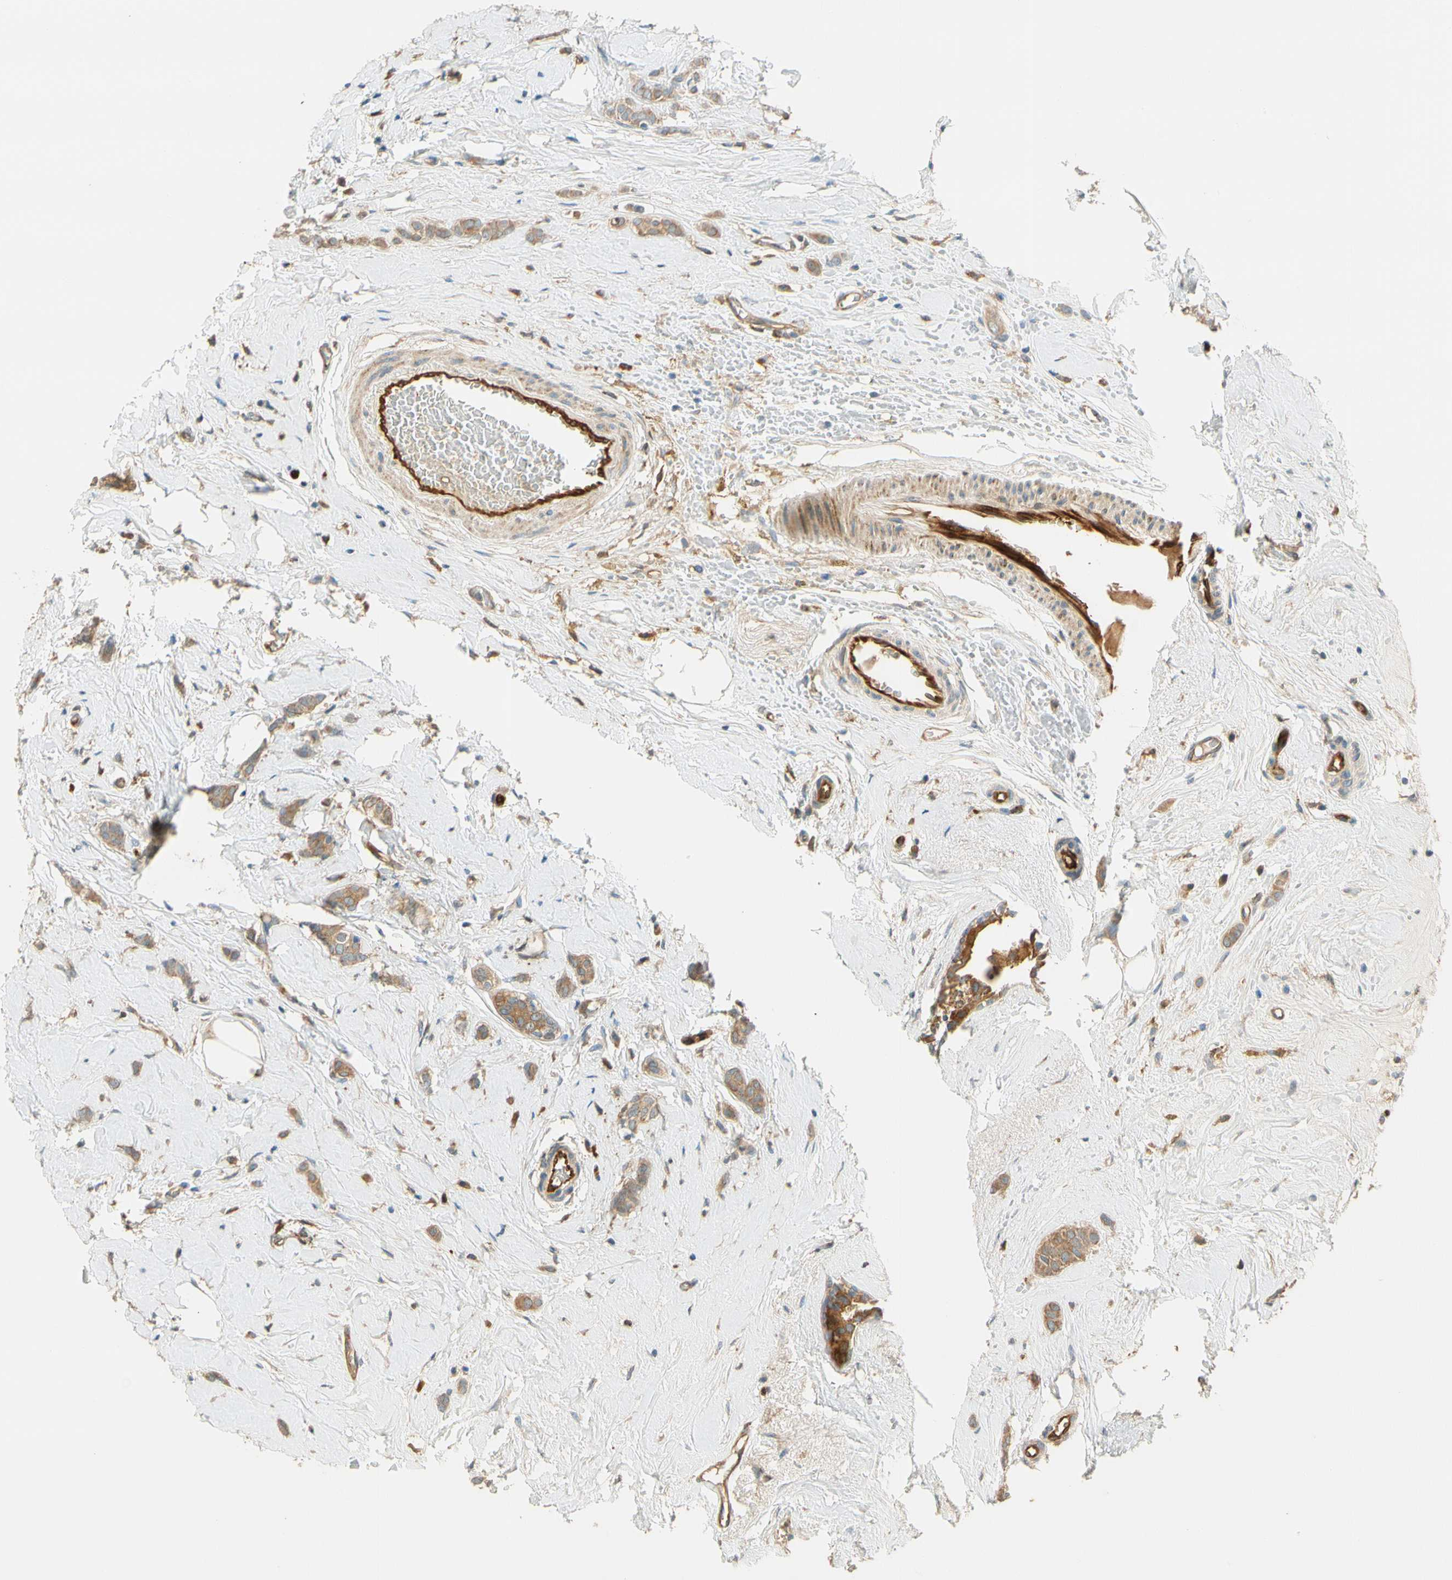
{"staining": {"intensity": "moderate", "quantity": ">75%", "location": "cytoplasmic/membranous"}, "tissue": "breast cancer", "cell_type": "Tumor cells", "image_type": "cancer", "snomed": [{"axis": "morphology", "description": "Lobular carcinoma"}, {"axis": "topography", "description": "Breast"}], "caption": "This image shows breast cancer (lobular carcinoma) stained with immunohistochemistry (IHC) to label a protein in brown. The cytoplasmic/membranous of tumor cells show moderate positivity for the protein. Nuclei are counter-stained blue.", "gene": "PARP14", "patient": {"sex": "female", "age": 60}}